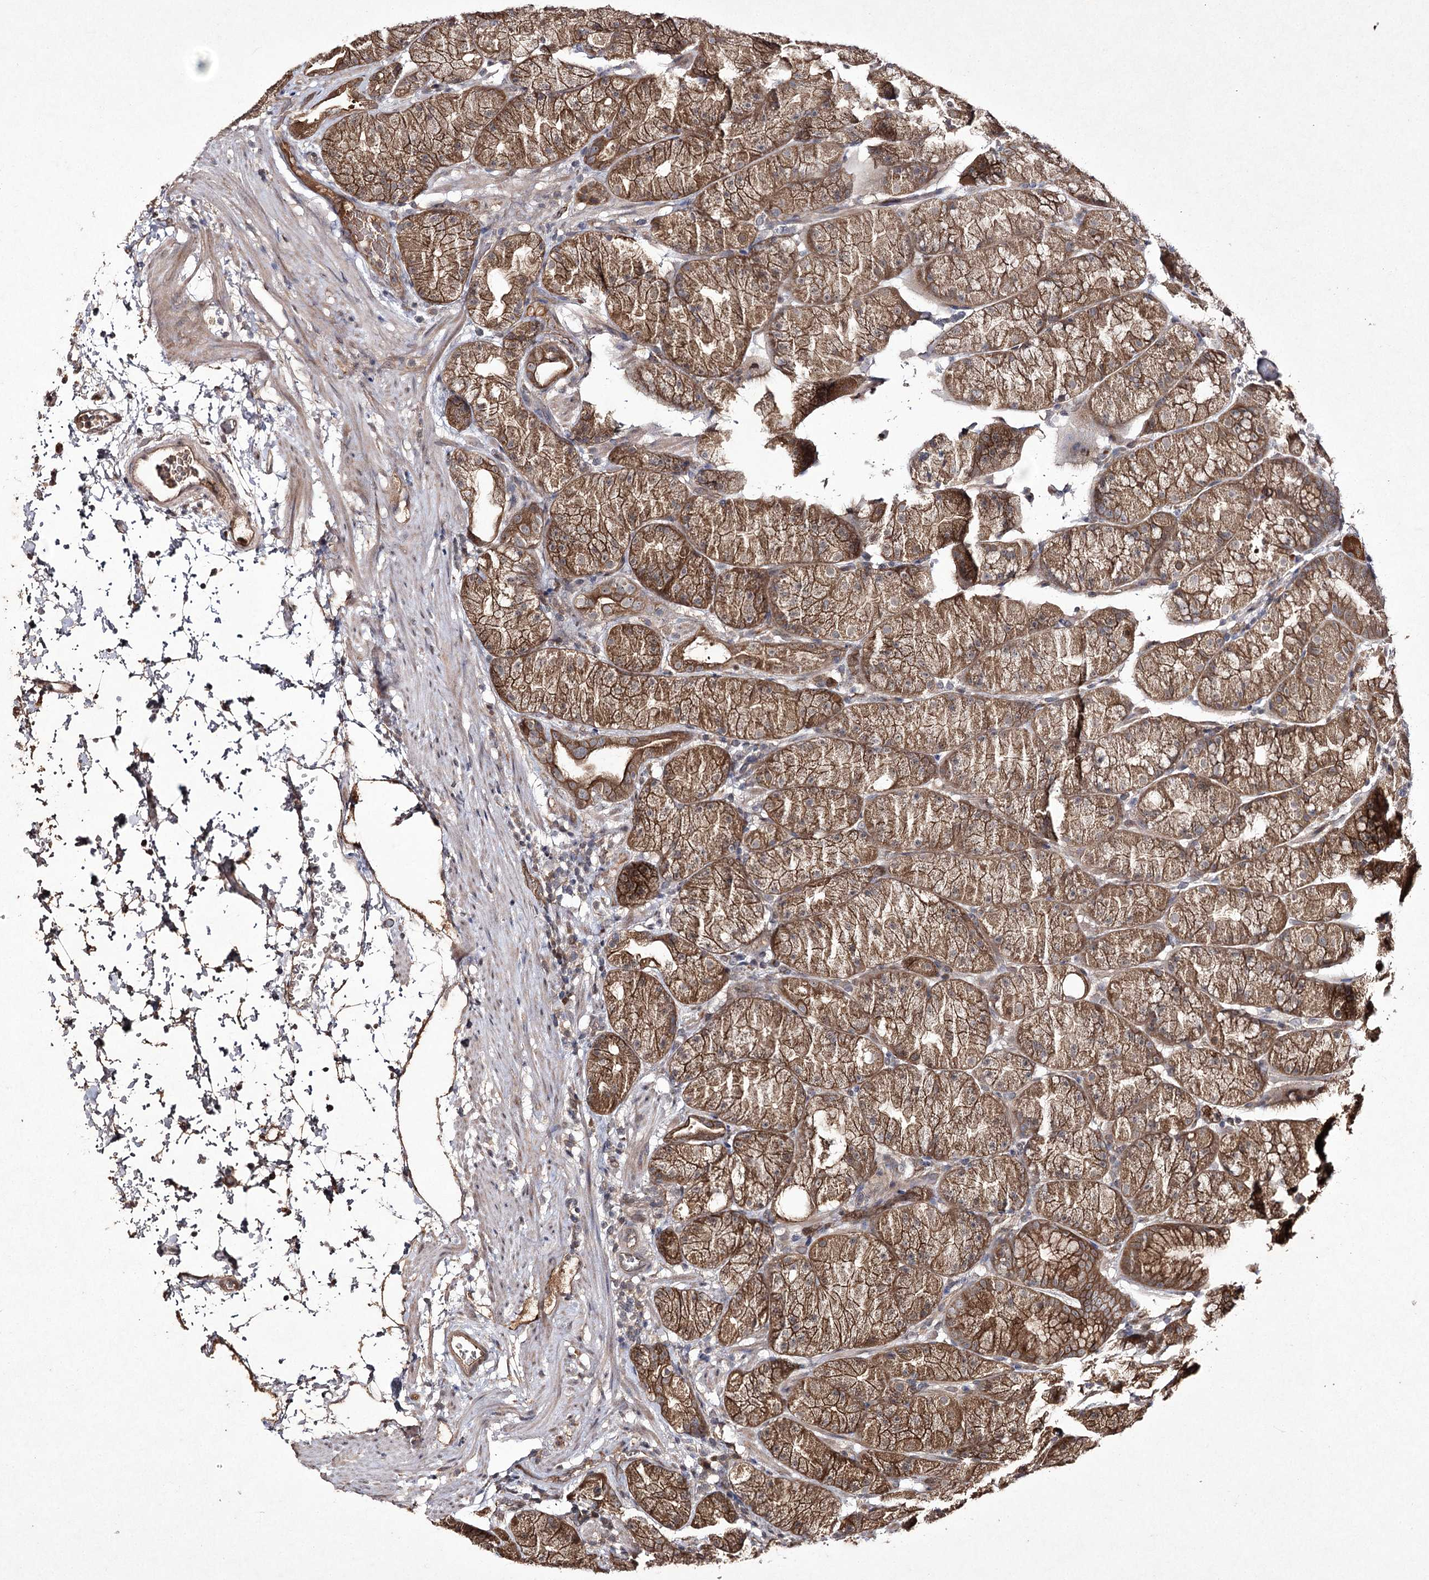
{"staining": {"intensity": "moderate", "quantity": ">75%", "location": "cytoplasmic/membranous"}, "tissue": "stomach", "cell_type": "Glandular cells", "image_type": "normal", "snomed": [{"axis": "morphology", "description": "Normal tissue, NOS"}, {"axis": "topography", "description": "Stomach, upper"}, {"axis": "topography", "description": "Stomach"}], "caption": "This photomicrograph demonstrates immunohistochemistry (IHC) staining of benign human stomach, with medium moderate cytoplasmic/membranous expression in about >75% of glandular cells.", "gene": "FANCL", "patient": {"sex": "male", "age": 48}}